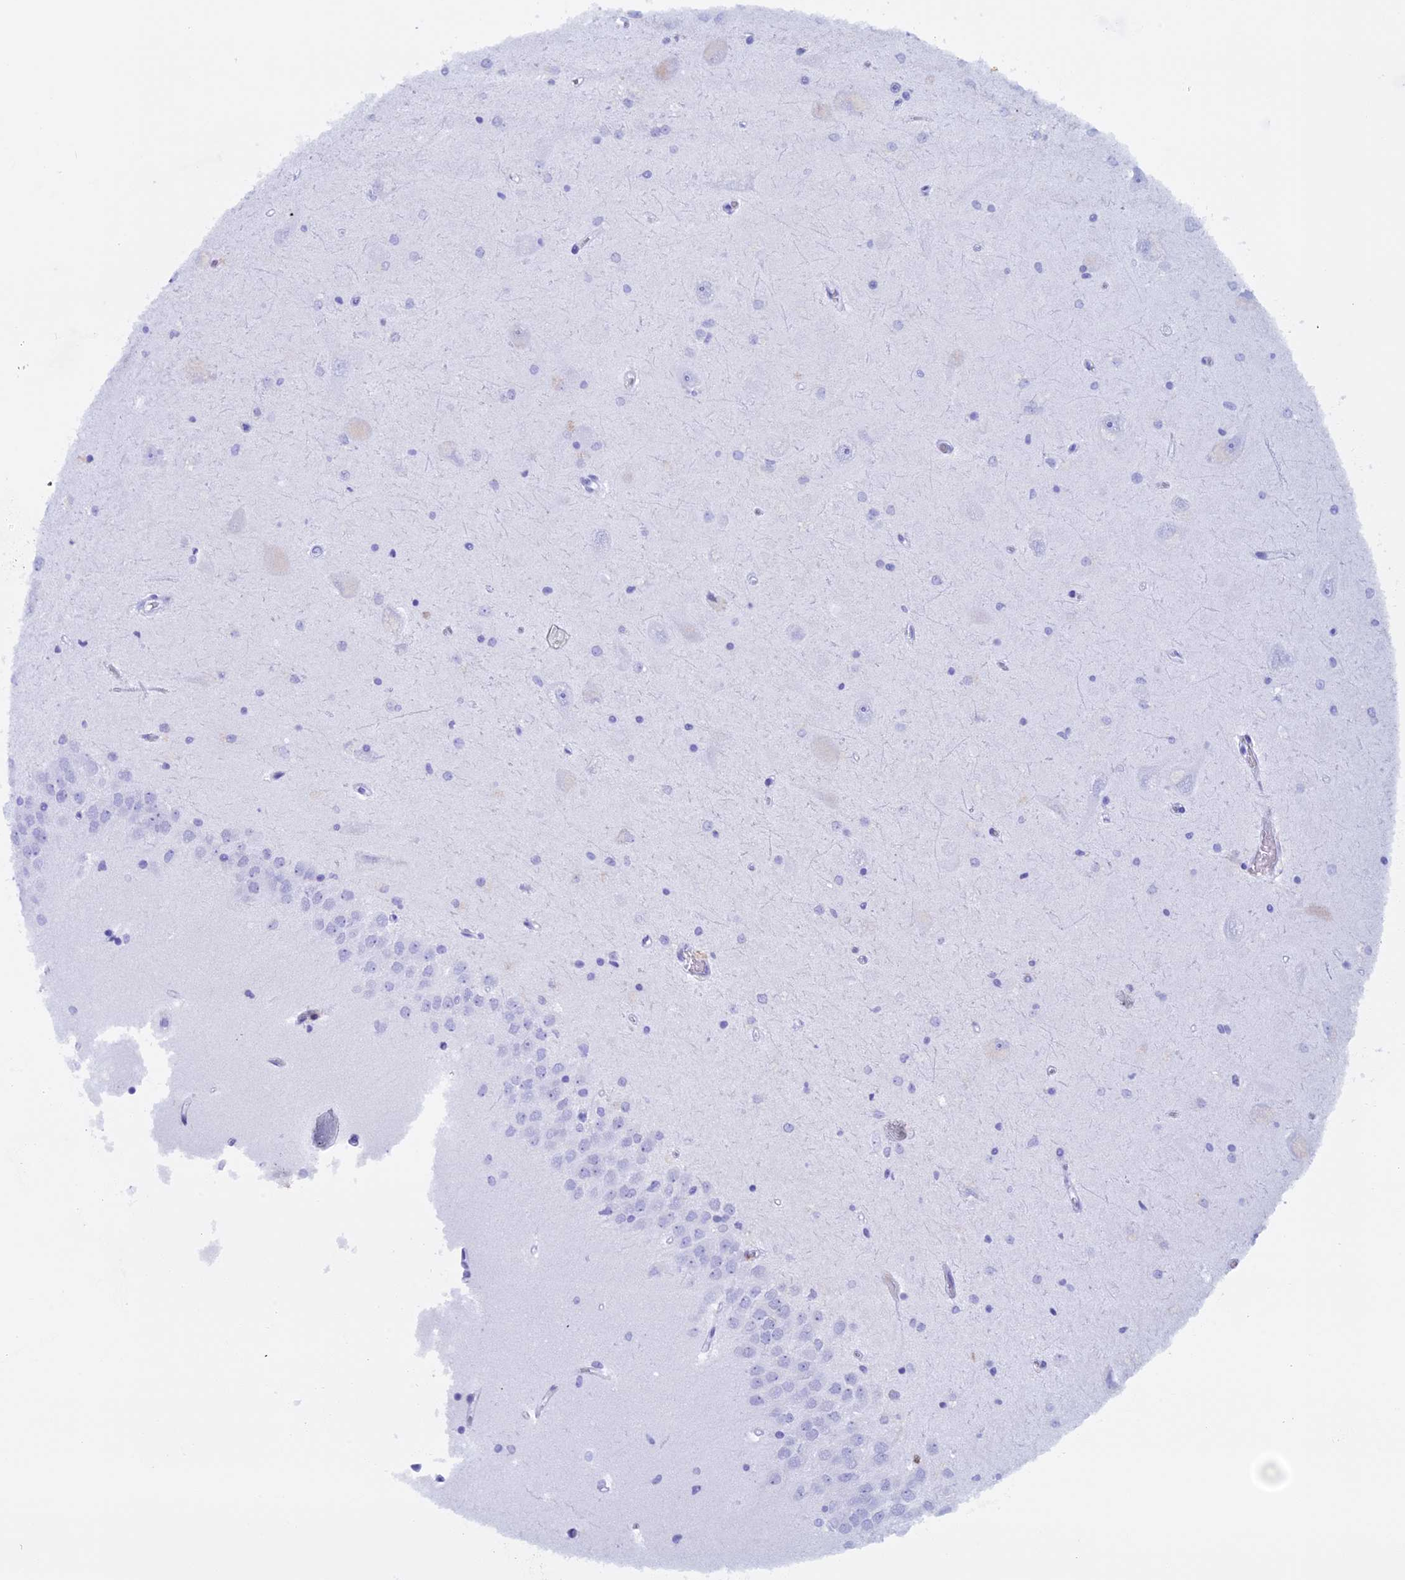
{"staining": {"intensity": "negative", "quantity": "none", "location": "none"}, "tissue": "hippocampus", "cell_type": "Glial cells", "image_type": "normal", "snomed": [{"axis": "morphology", "description": "Normal tissue, NOS"}, {"axis": "topography", "description": "Hippocampus"}], "caption": "High power microscopy micrograph of an IHC image of normal hippocampus, revealing no significant staining in glial cells.", "gene": "KCTD21", "patient": {"sex": "male", "age": 45}}